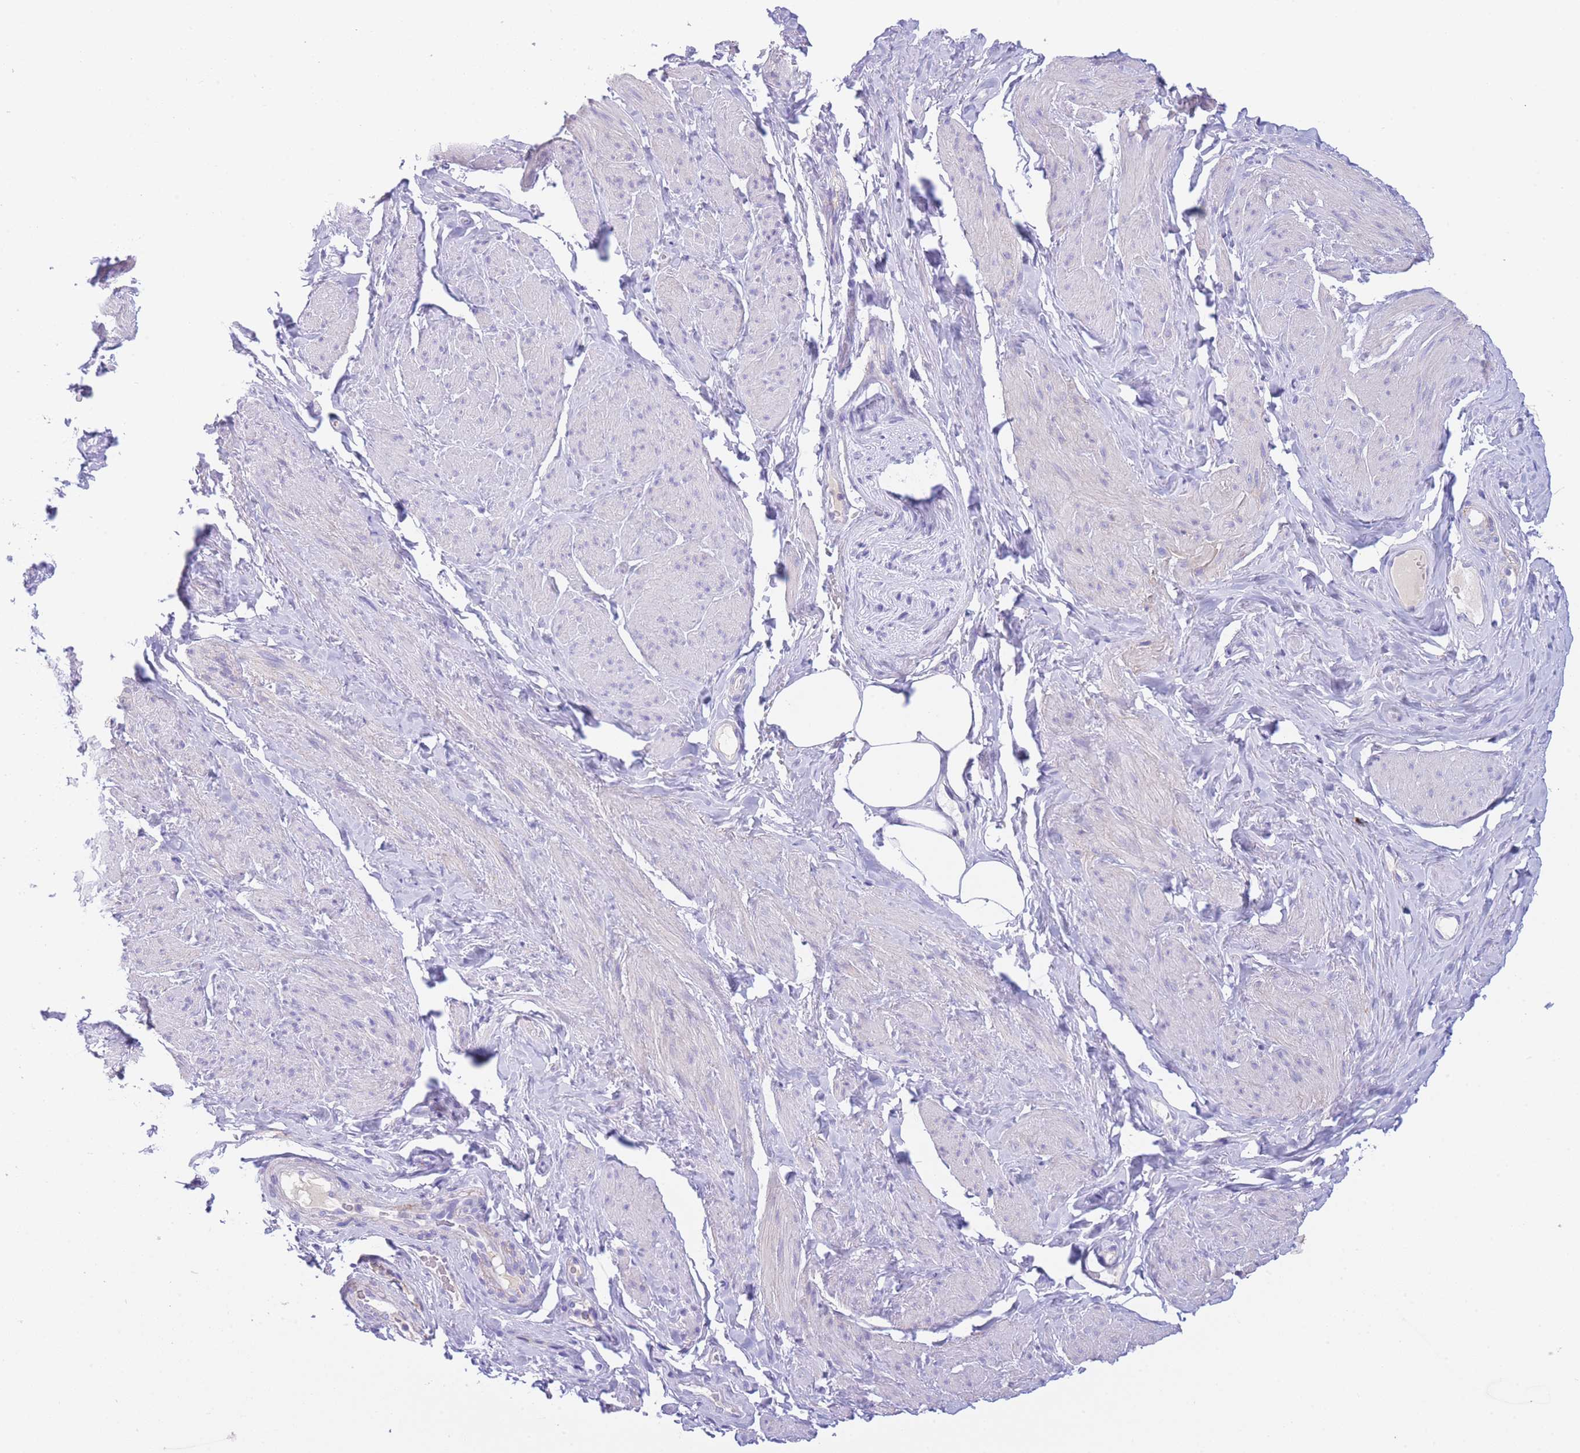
{"staining": {"intensity": "negative", "quantity": "none", "location": "none"}, "tissue": "smooth muscle", "cell_type": "Smooth muscle cells", "image_type": "normal", "snomed": [{"axis": "morphology", "description": "Normal tissue, NOS"}, {"axis": "topography", "description": "Smooth muscle"}, {"axis": "topography", "description": "Peripheral nerve tissue"}], "caption": "High power microscopy micrograph of an immunohistochemistry photomicrograph of benign smooth muscle, revealing no significant staining in smooth muscle cells.", "gene": "PLBD1", "patient": {"sex": "male", "age": 69}}